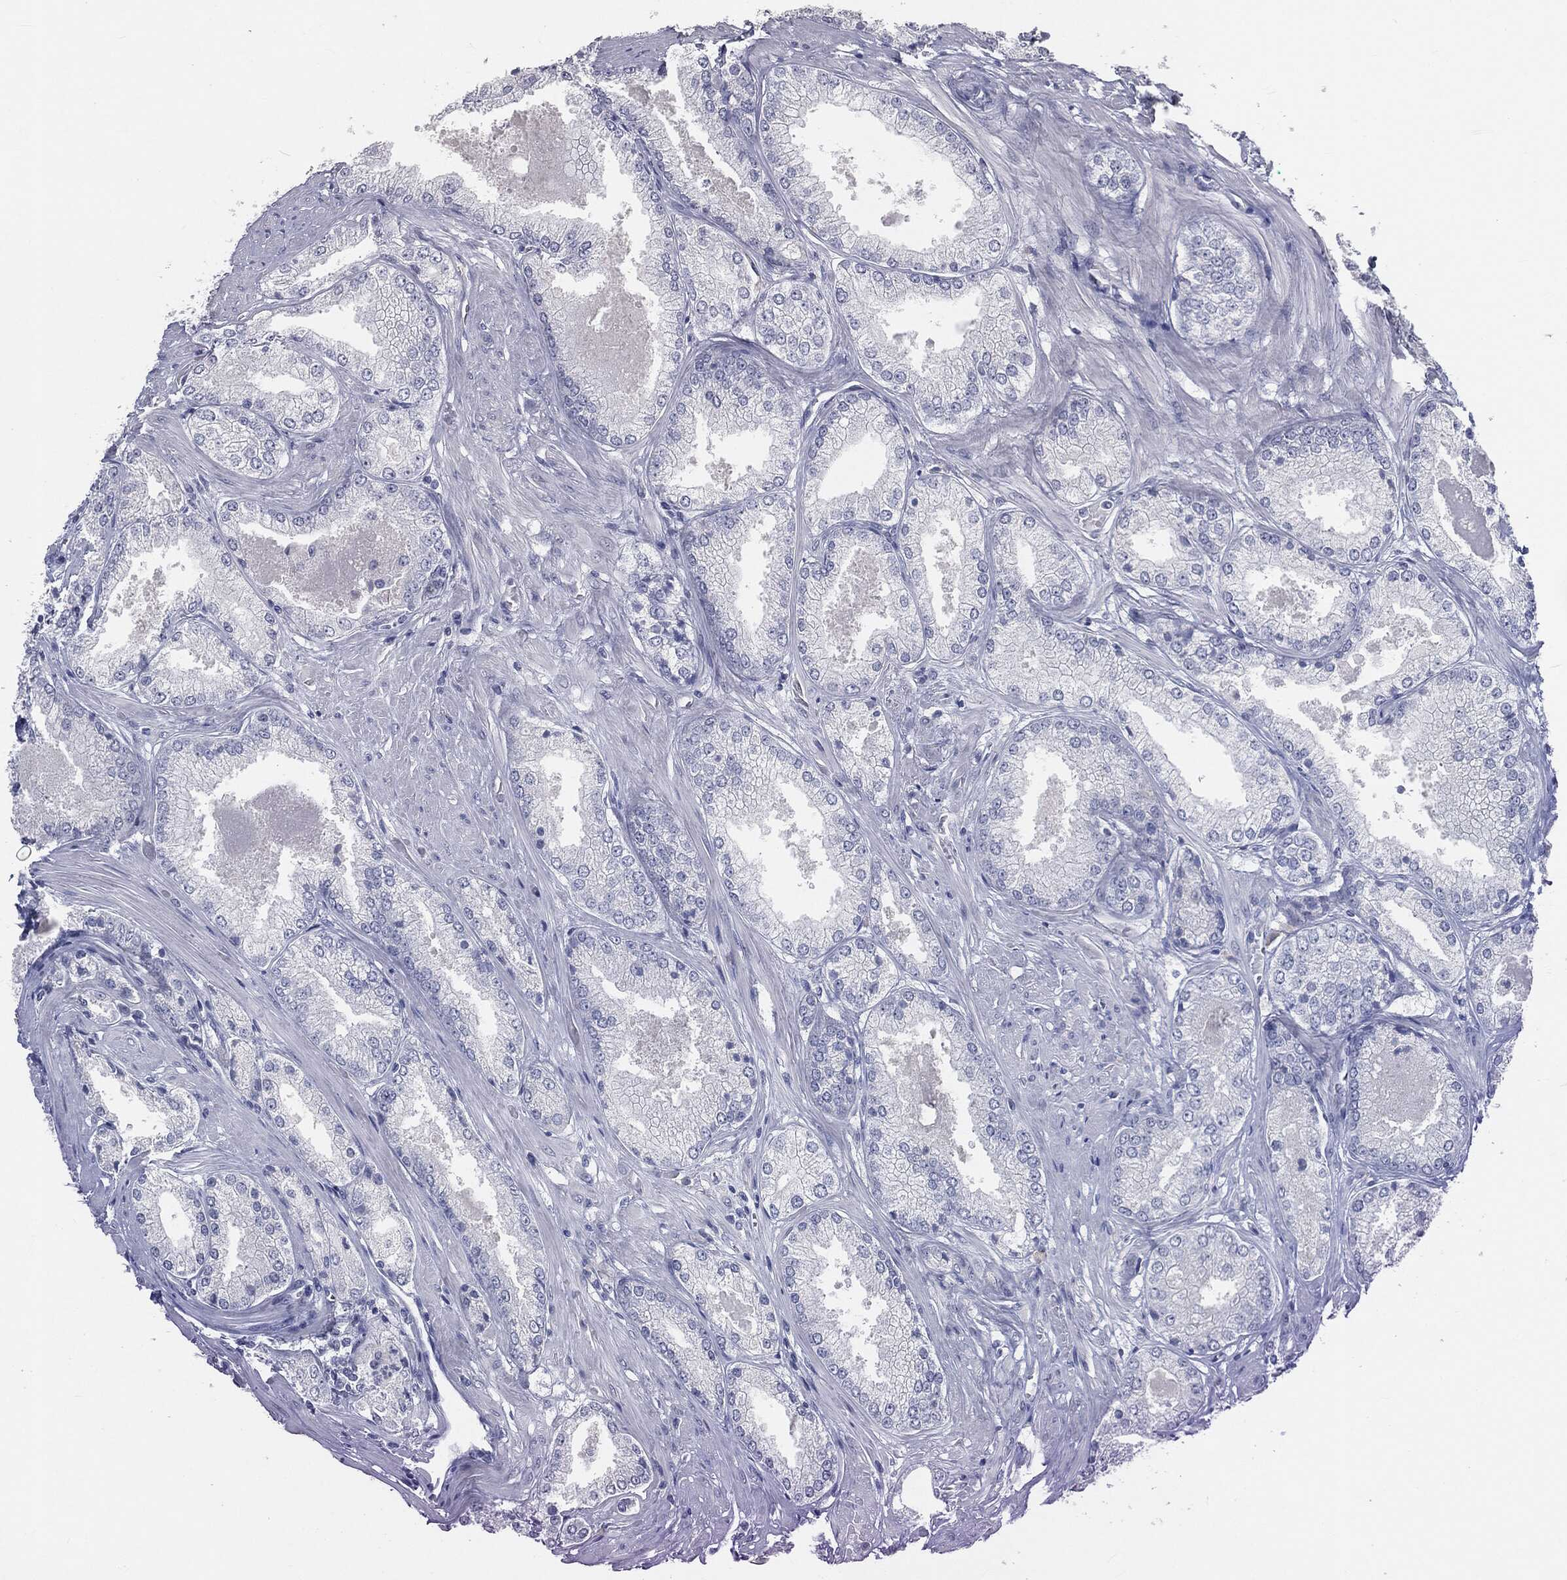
{"staining": {"intensity": "negative", "quantity": "none", "location": "none"}, "tissue": "prostate cancer", "cell_type": "Tumor cells", "image_type": "cancer", "snomed": [{"axis": "morphology", "description": "Adenocarcinoma, Low grade"}, {"axis": "topography", "description": "Prostate"}], "caption": "Tumor cells are negative for brown protein staining in prostate cancer.", "gene": "PRAME", "patient": {"sex": "male", "age": 68}}